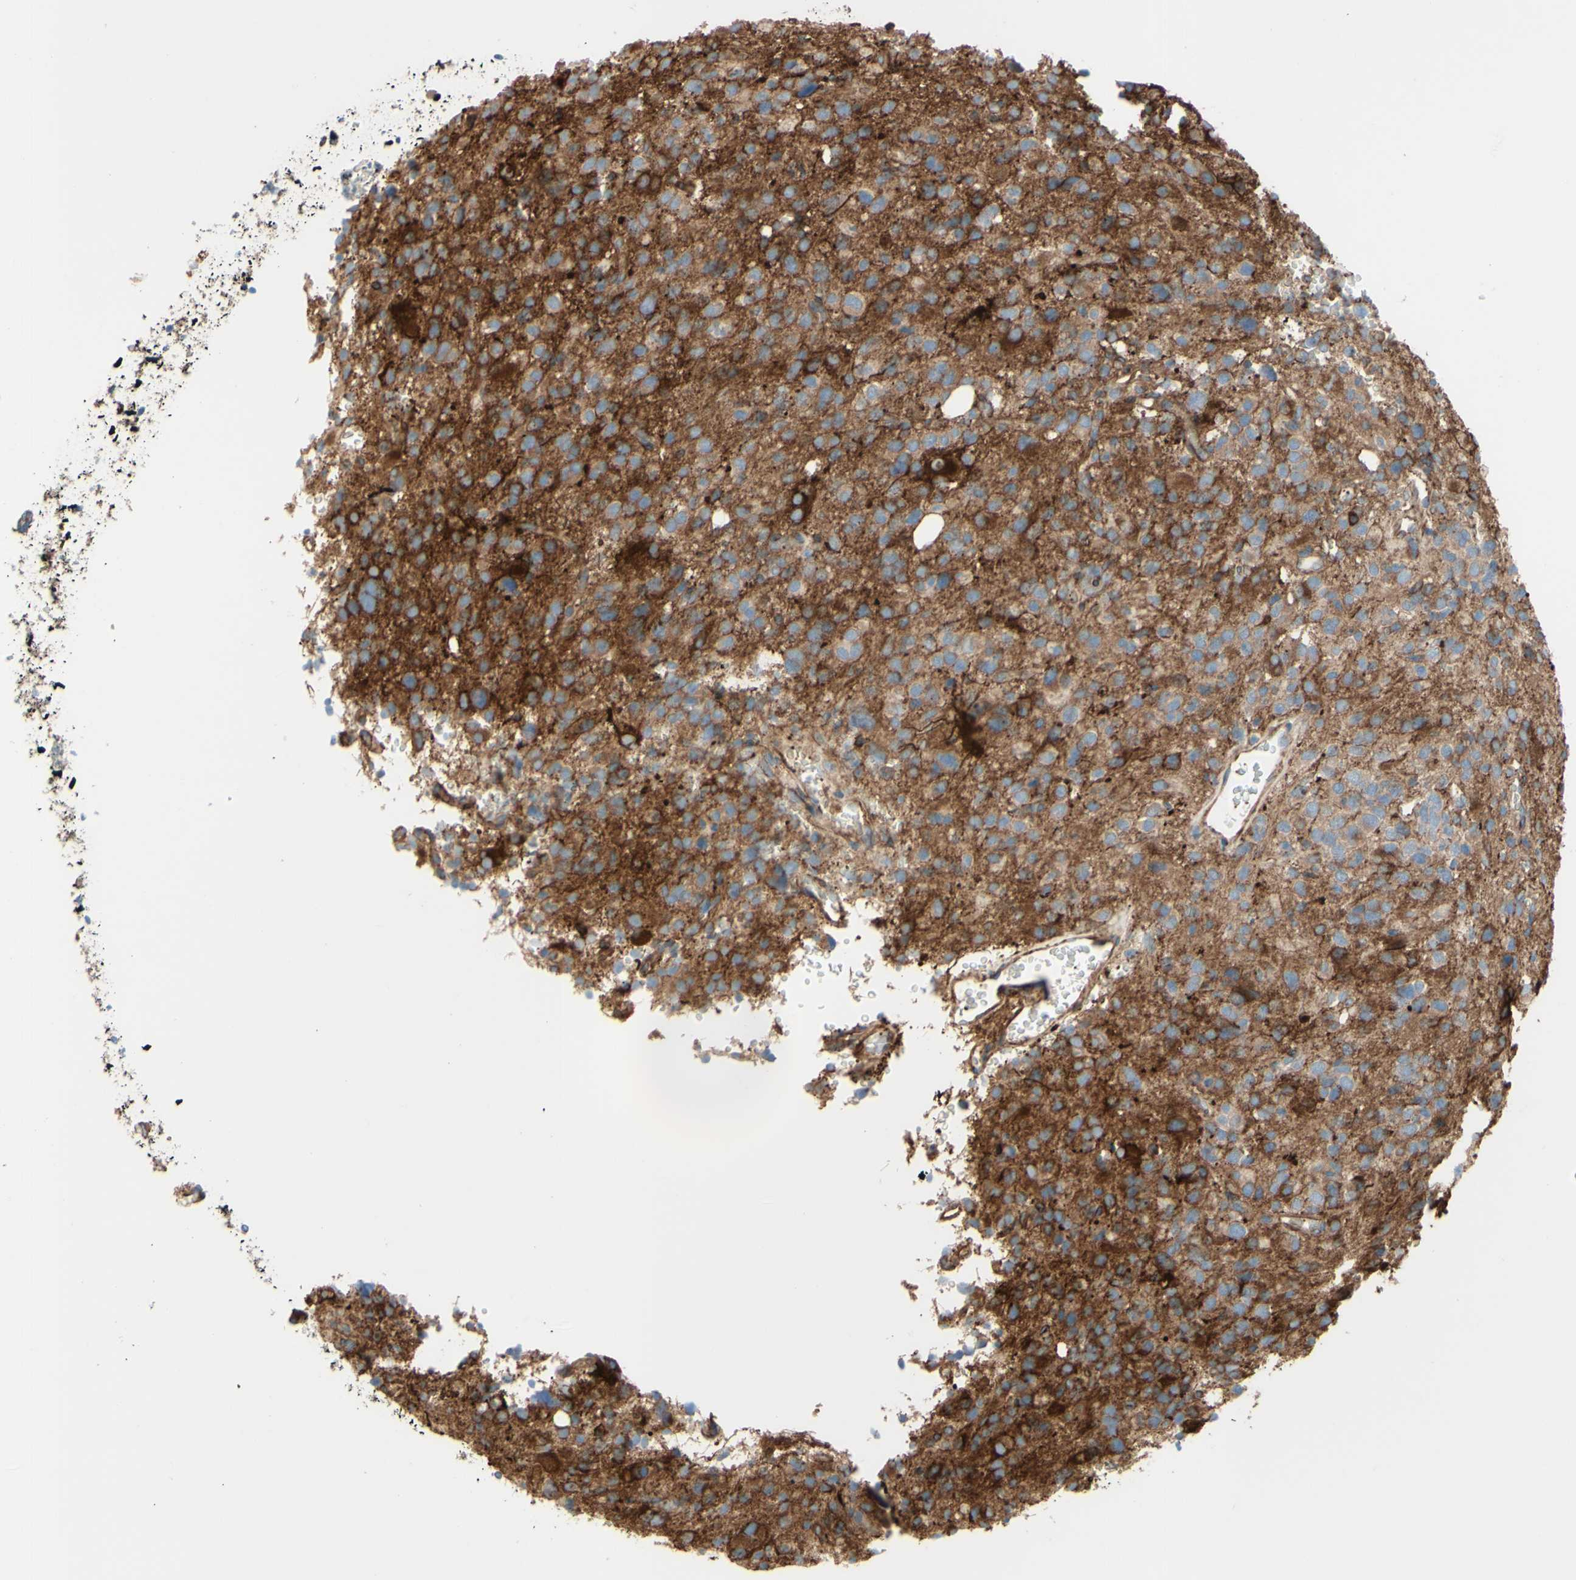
{"staining": {"intensity": "negative", "quantity": "none", "location": "none"}, "tissue": "glioma", "cell_type": "Tumor cells", "image_type": "cancer", "snomed": [{"axis": "morphology", "description": "Glioma, malignant, High grade"}, {"axis": "topography", "description": "Brain"}], "caption": "Immunohistochemical staining of malignant glioma (high-grade) shows no significant expression in tumor cells.", "gene": "ENDOD1", "patient": {"sex": "male", "age": 48}}